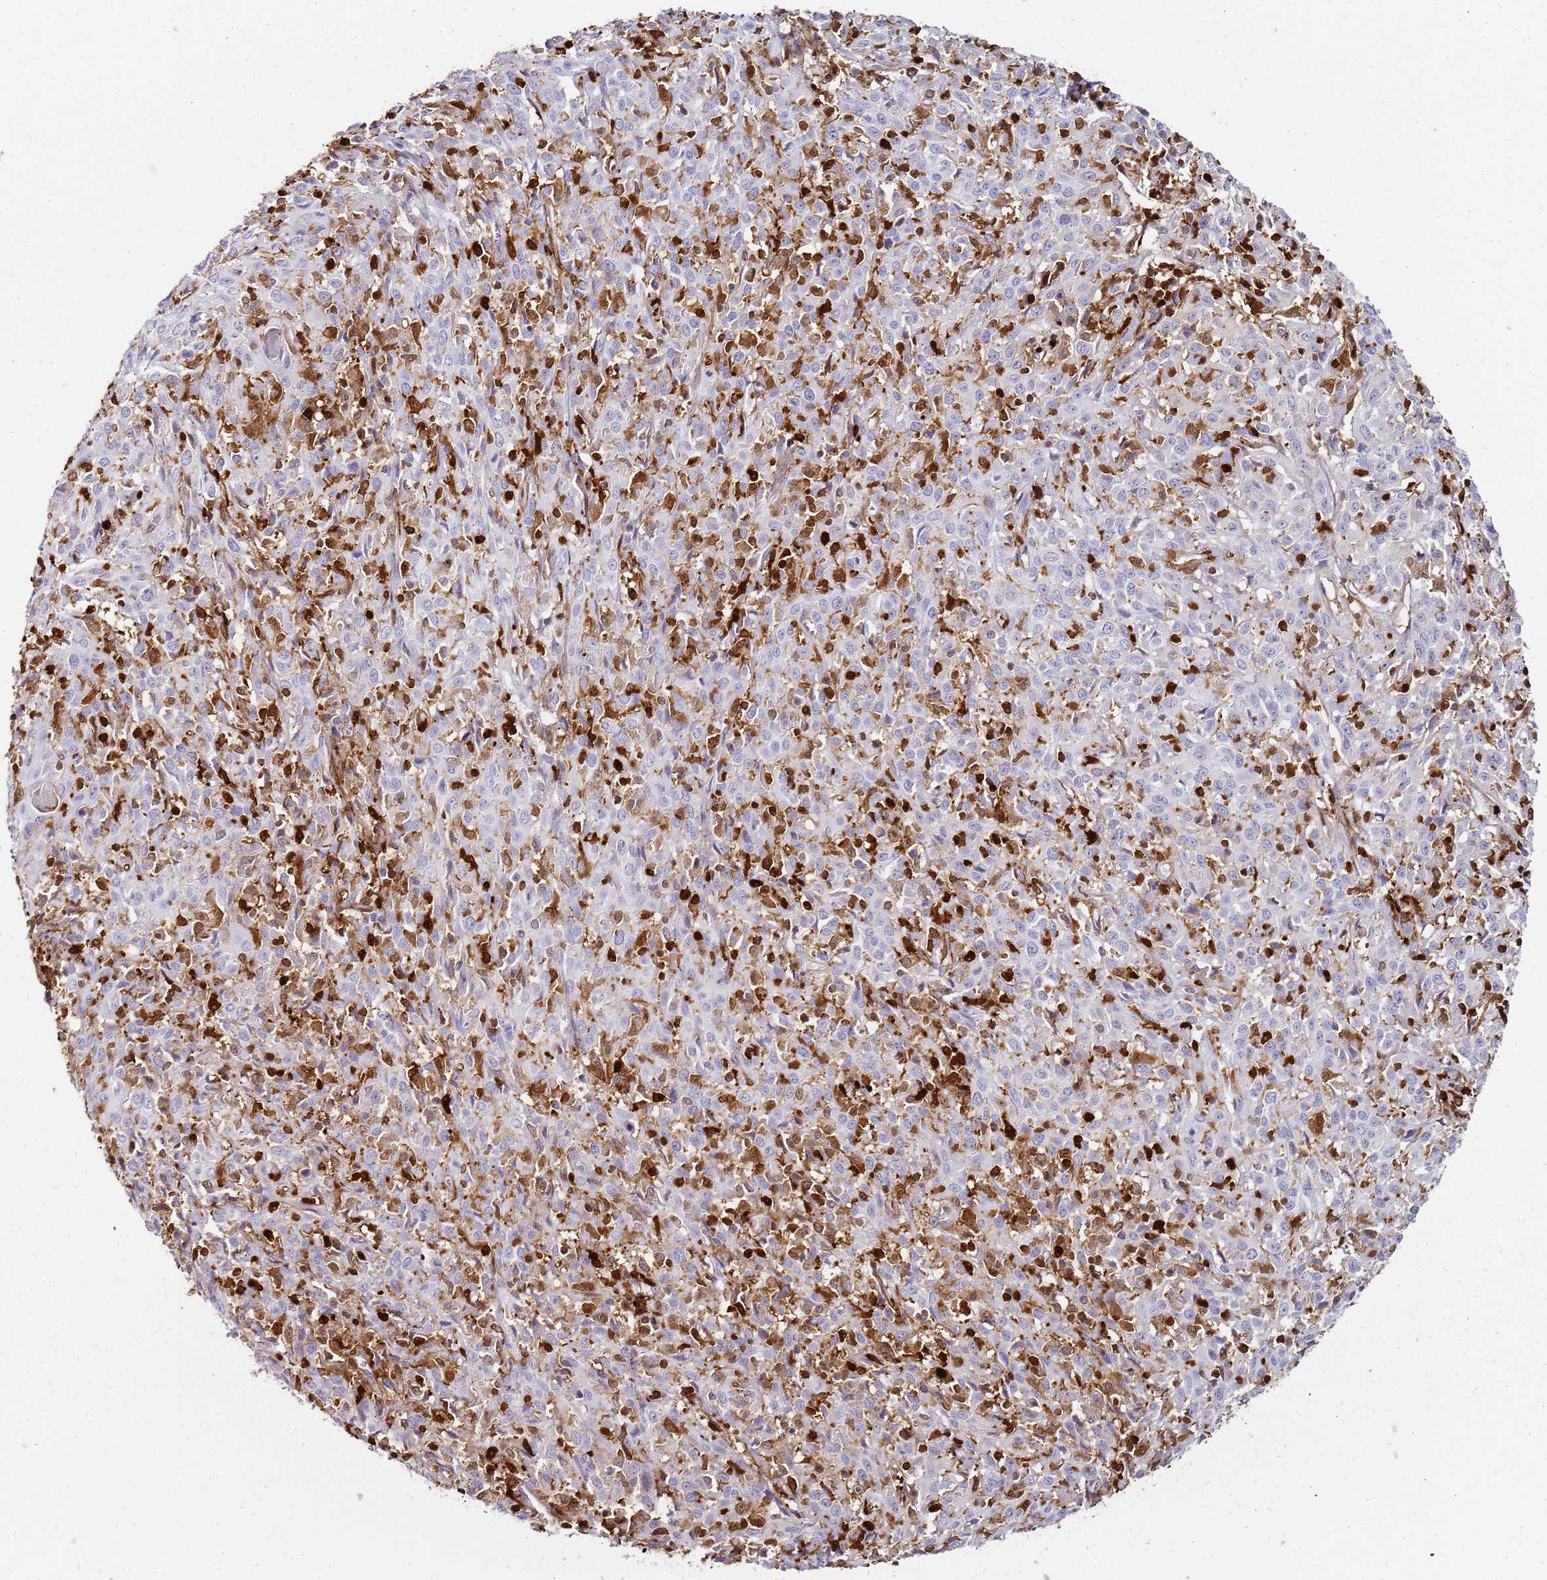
{"staining": {"intensity": "moderate", "quantity": "<25%", "location": "cytoplasmic/membranous"}, "tissue": "cervical cancer", "cell_type": "Tumor cells", "image_type": "cancer", "snomed": [{"axis": "morphology", "description": "Squamous cell carcinoma, NOS"}, {"axis": "topography", "description": "Cervix"}], "caption": "Immunohistochemical staining of cervical squamous cell carcinoma exhibits low levels of moderate cytoplasmic/membranous protein expression in approximately <25% of tumor cells.", "gene": "S100A4", "patient": {"sex": "female", "age": 57}}